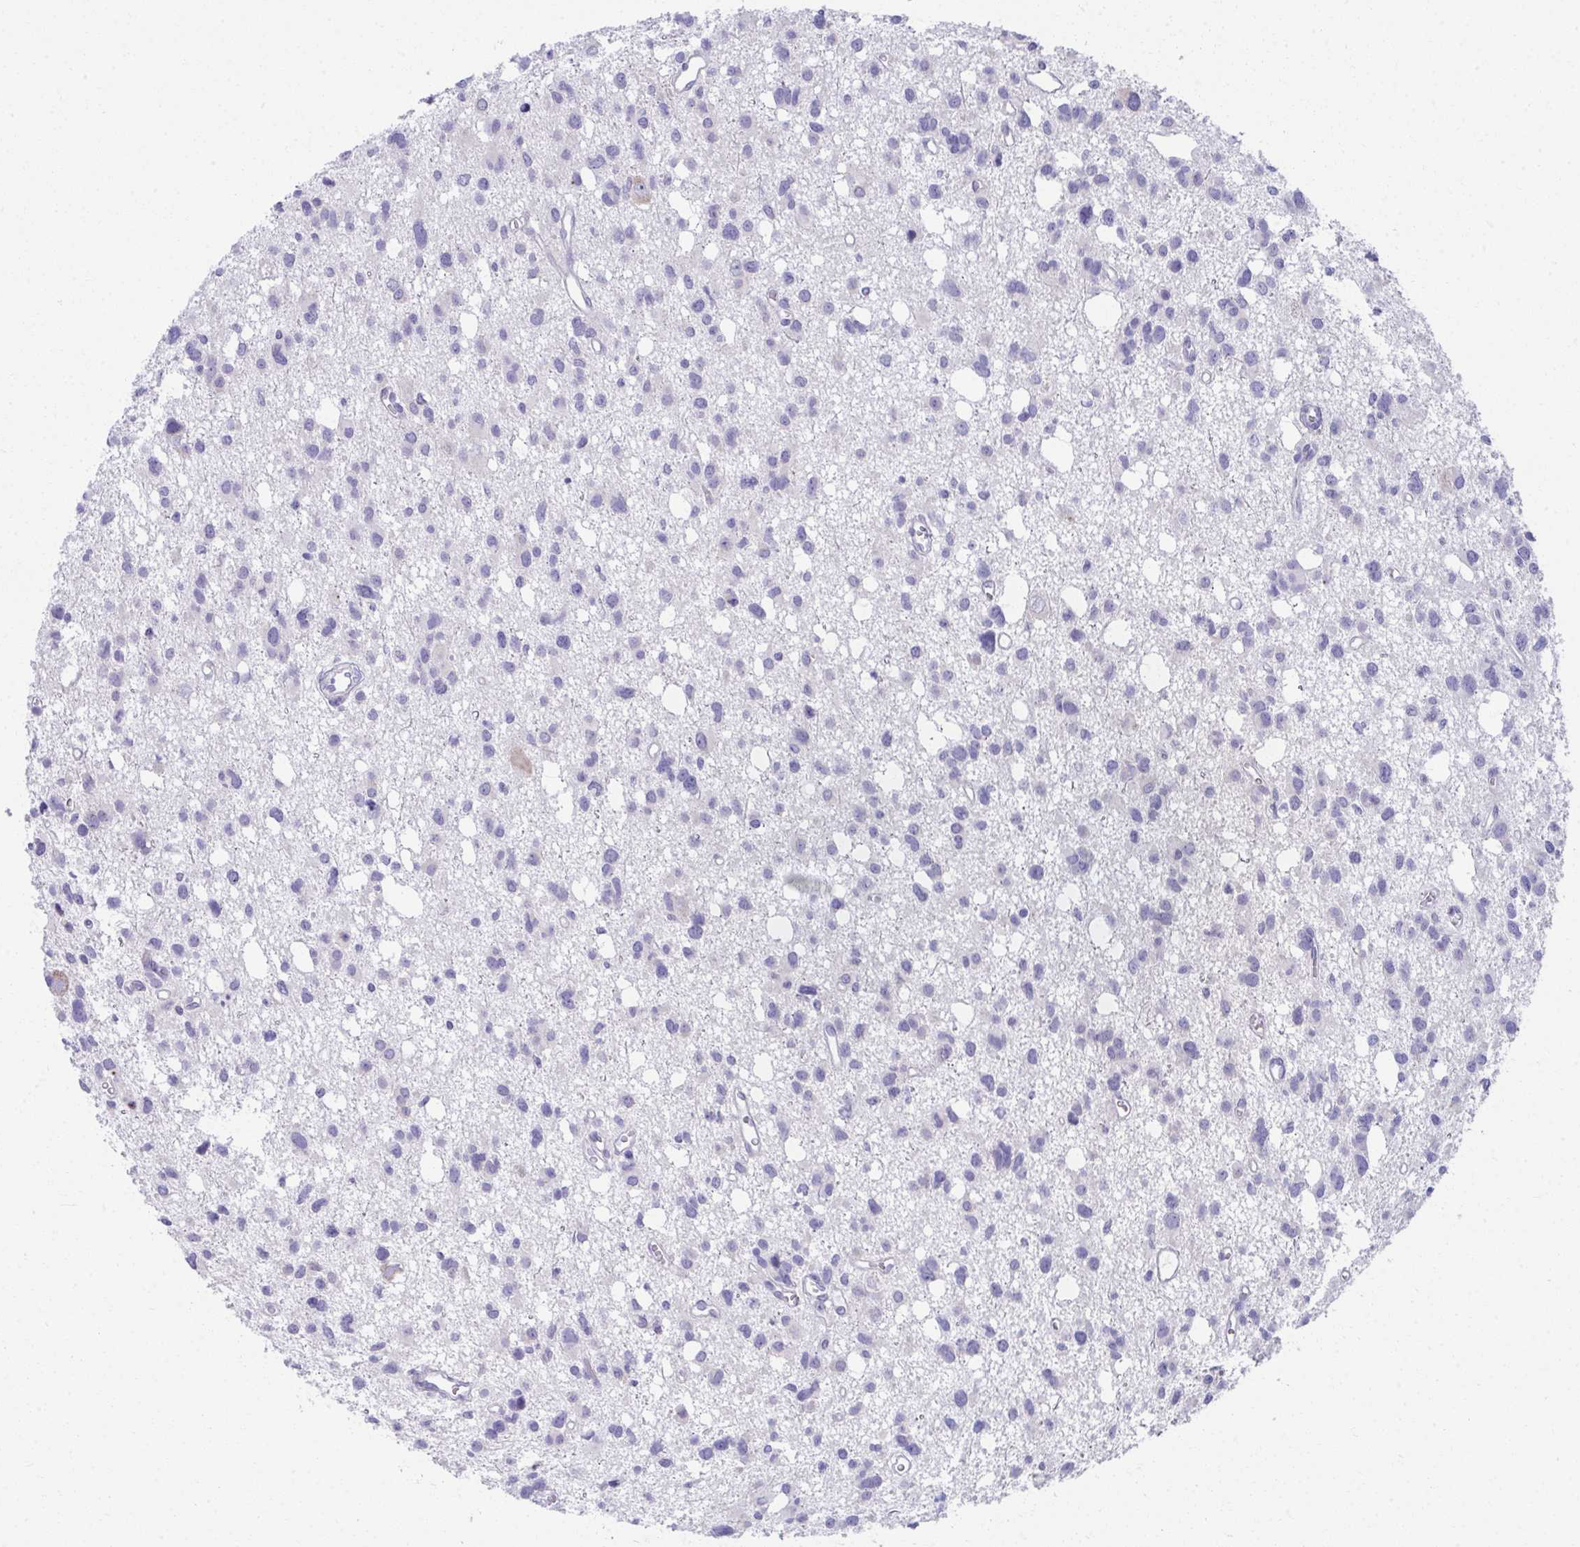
{"staining": {"intensity": "negative", "quantity": "none", "location": "none"}, "tissue": "glioma", "cell_type": "Tumor cells", "image_type": "cancer", "snomed": [{"axis": "morphology", "description": "Glioma, malignant, High grade"}, {"axis": "topography", "description": "Brain"}], "caption": "DAB (3,3'-diaminobenzidine) immunohistochemical staining of human glioma demonstrates no significant expression in tumor cells.", "gene": "FASLG", "patient": {"sex": "male", "age": 23}}